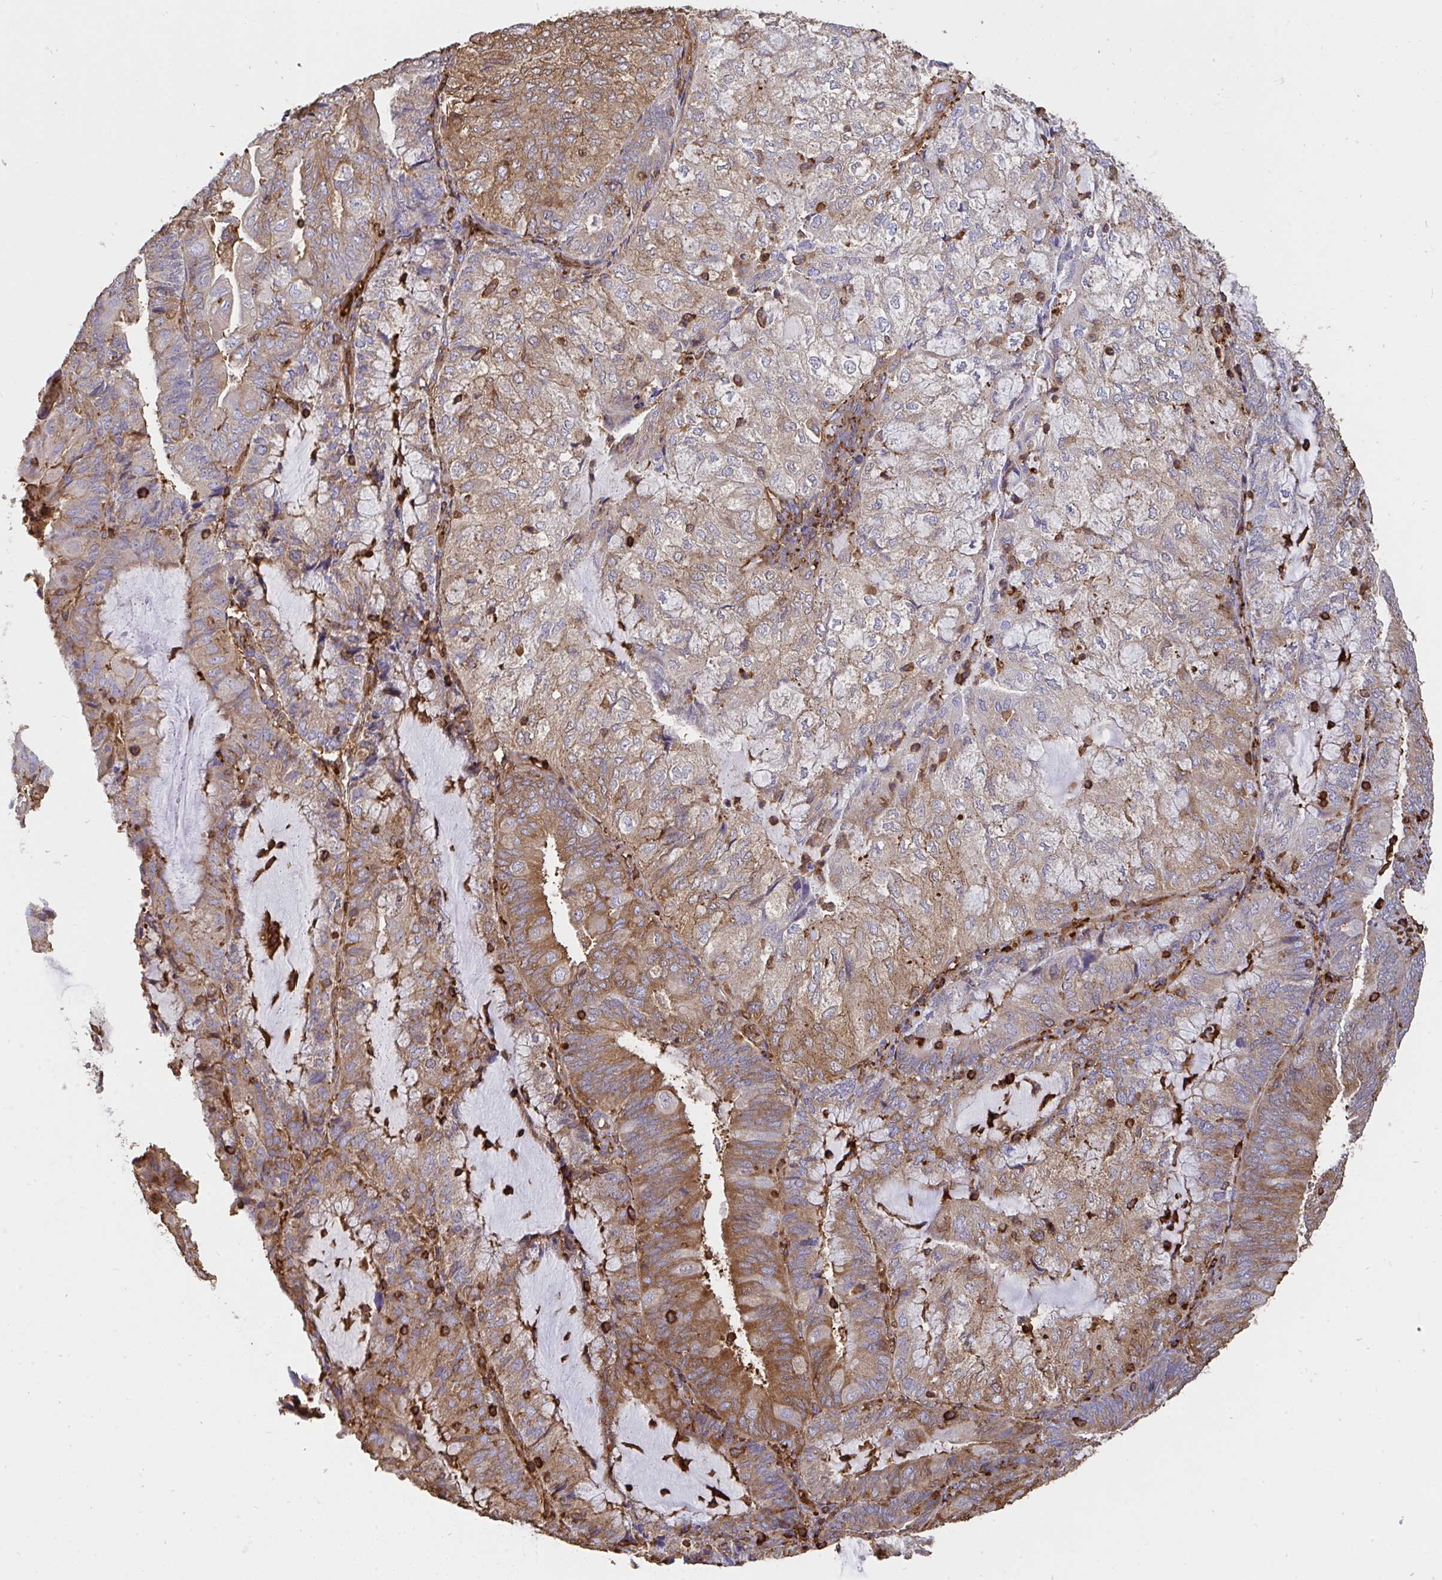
{"staining": {"intensity": "moderate", "quantity": "25%-75%", "location": "cytoplasmic/membranous"}, "tissue": "endometrial cancer", "cell_type": "Tumor cells", "image_type": "cancer", "snomed": [{"axis": "morphology", "description": "Adenocarcinoma, NOS"}, {"axis": "topography", "description": "Endometrium"}], "caption": "Human endometrial adenocarcinoma stained for a protein (brown) reveals moderate cytoplasmic/membranous positive positivity in approximately 25%-75% of tumor cells.", "gene": "CFL1", "patient": {"sex": "female", "age": 81}}